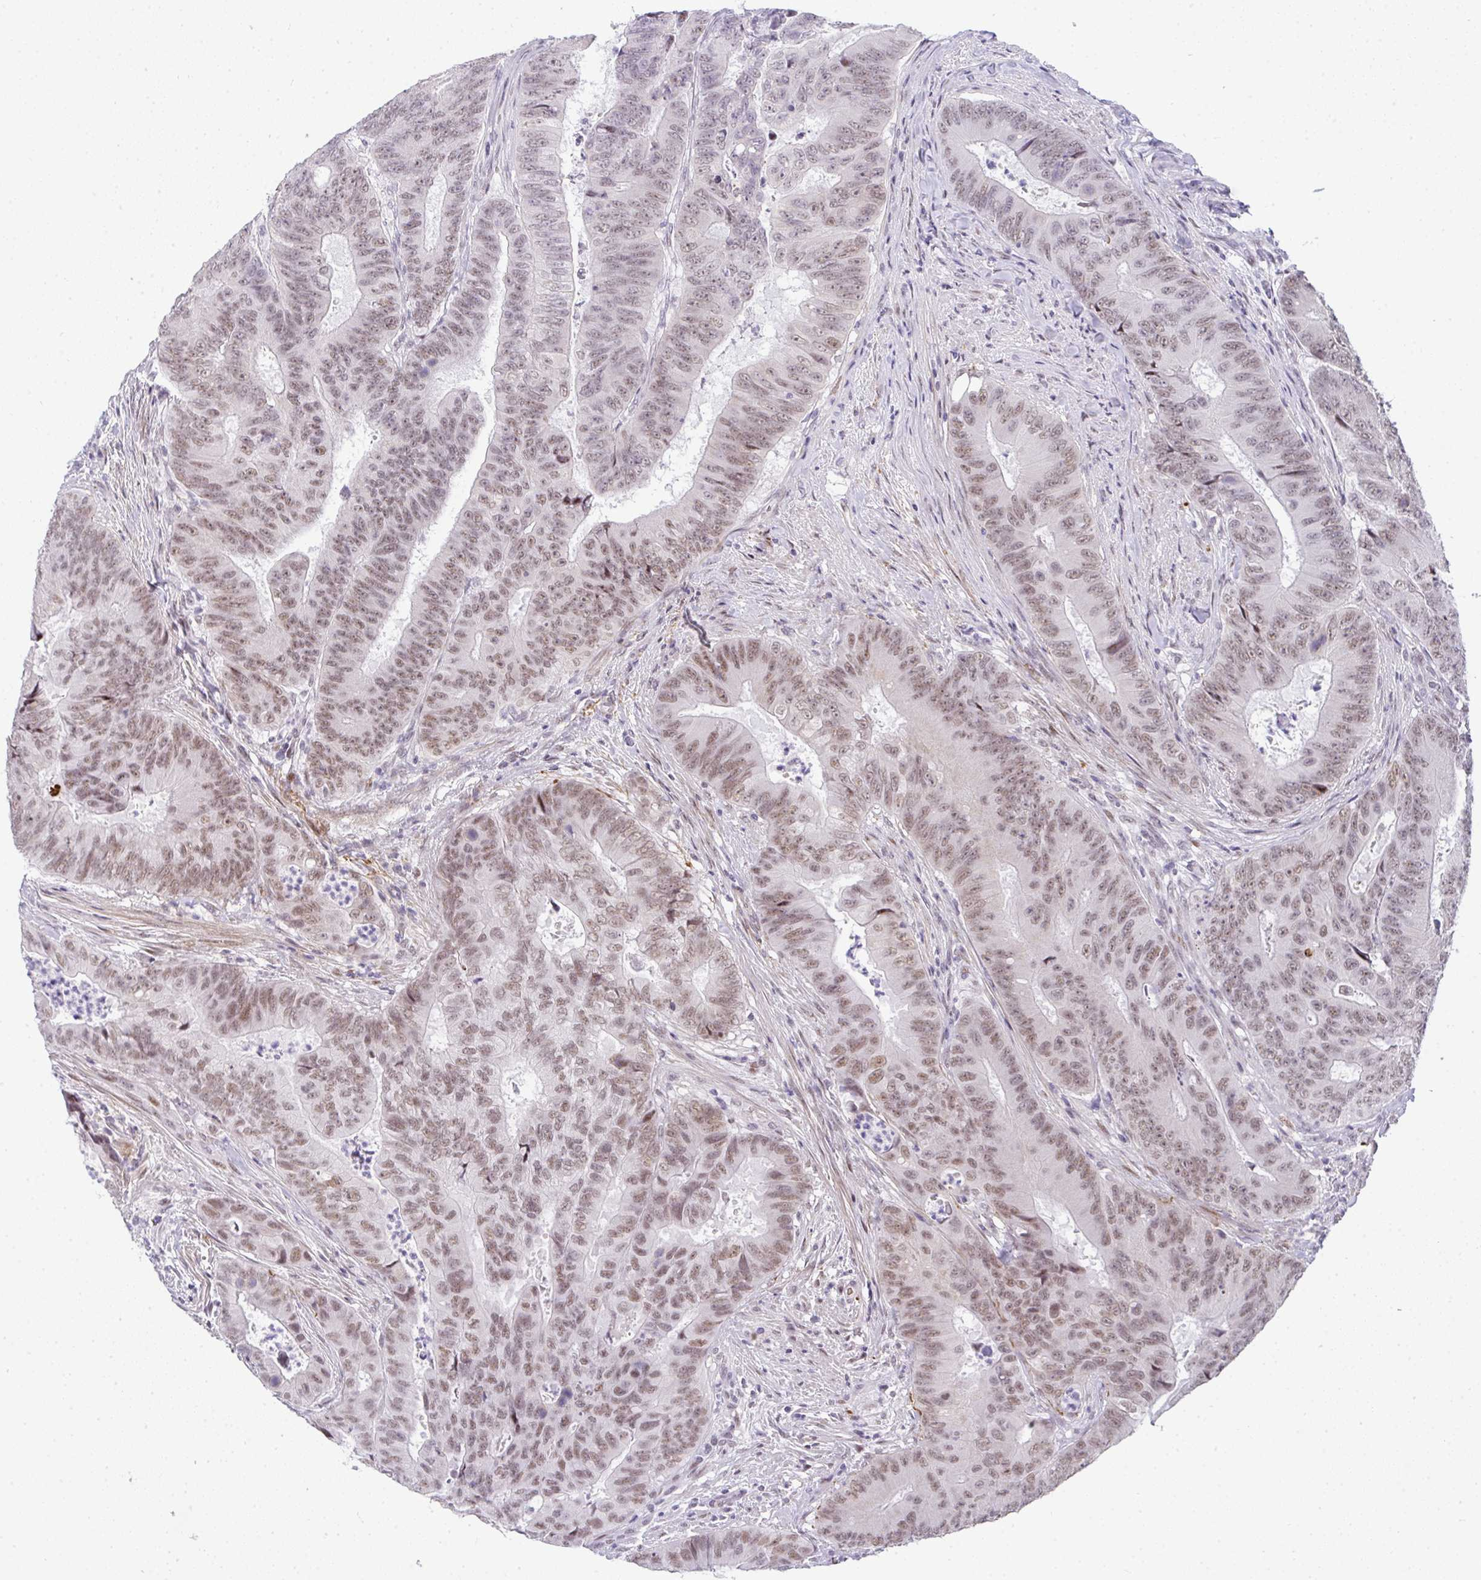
{"staining": {"intensity": "moderate", "quantity": "25%-75%", "location": "nuclear"}, "tissue": "colorectal cancer", "cell_type": "Tumor cells", "image_type": "cancer", "snomed": [{"axis": "morphology", "description": "Adenocarcinoma, NOS"}, {"axis": "topography", "description": "Colon"}], "caption": "An image of colorectal cancer (adenocarcinoma) stained for a protein demonstrates moderate nuclear brown staining in tumor cells.", "gene": "TNMD", "patient": {"sex": "female", "age": 48}}